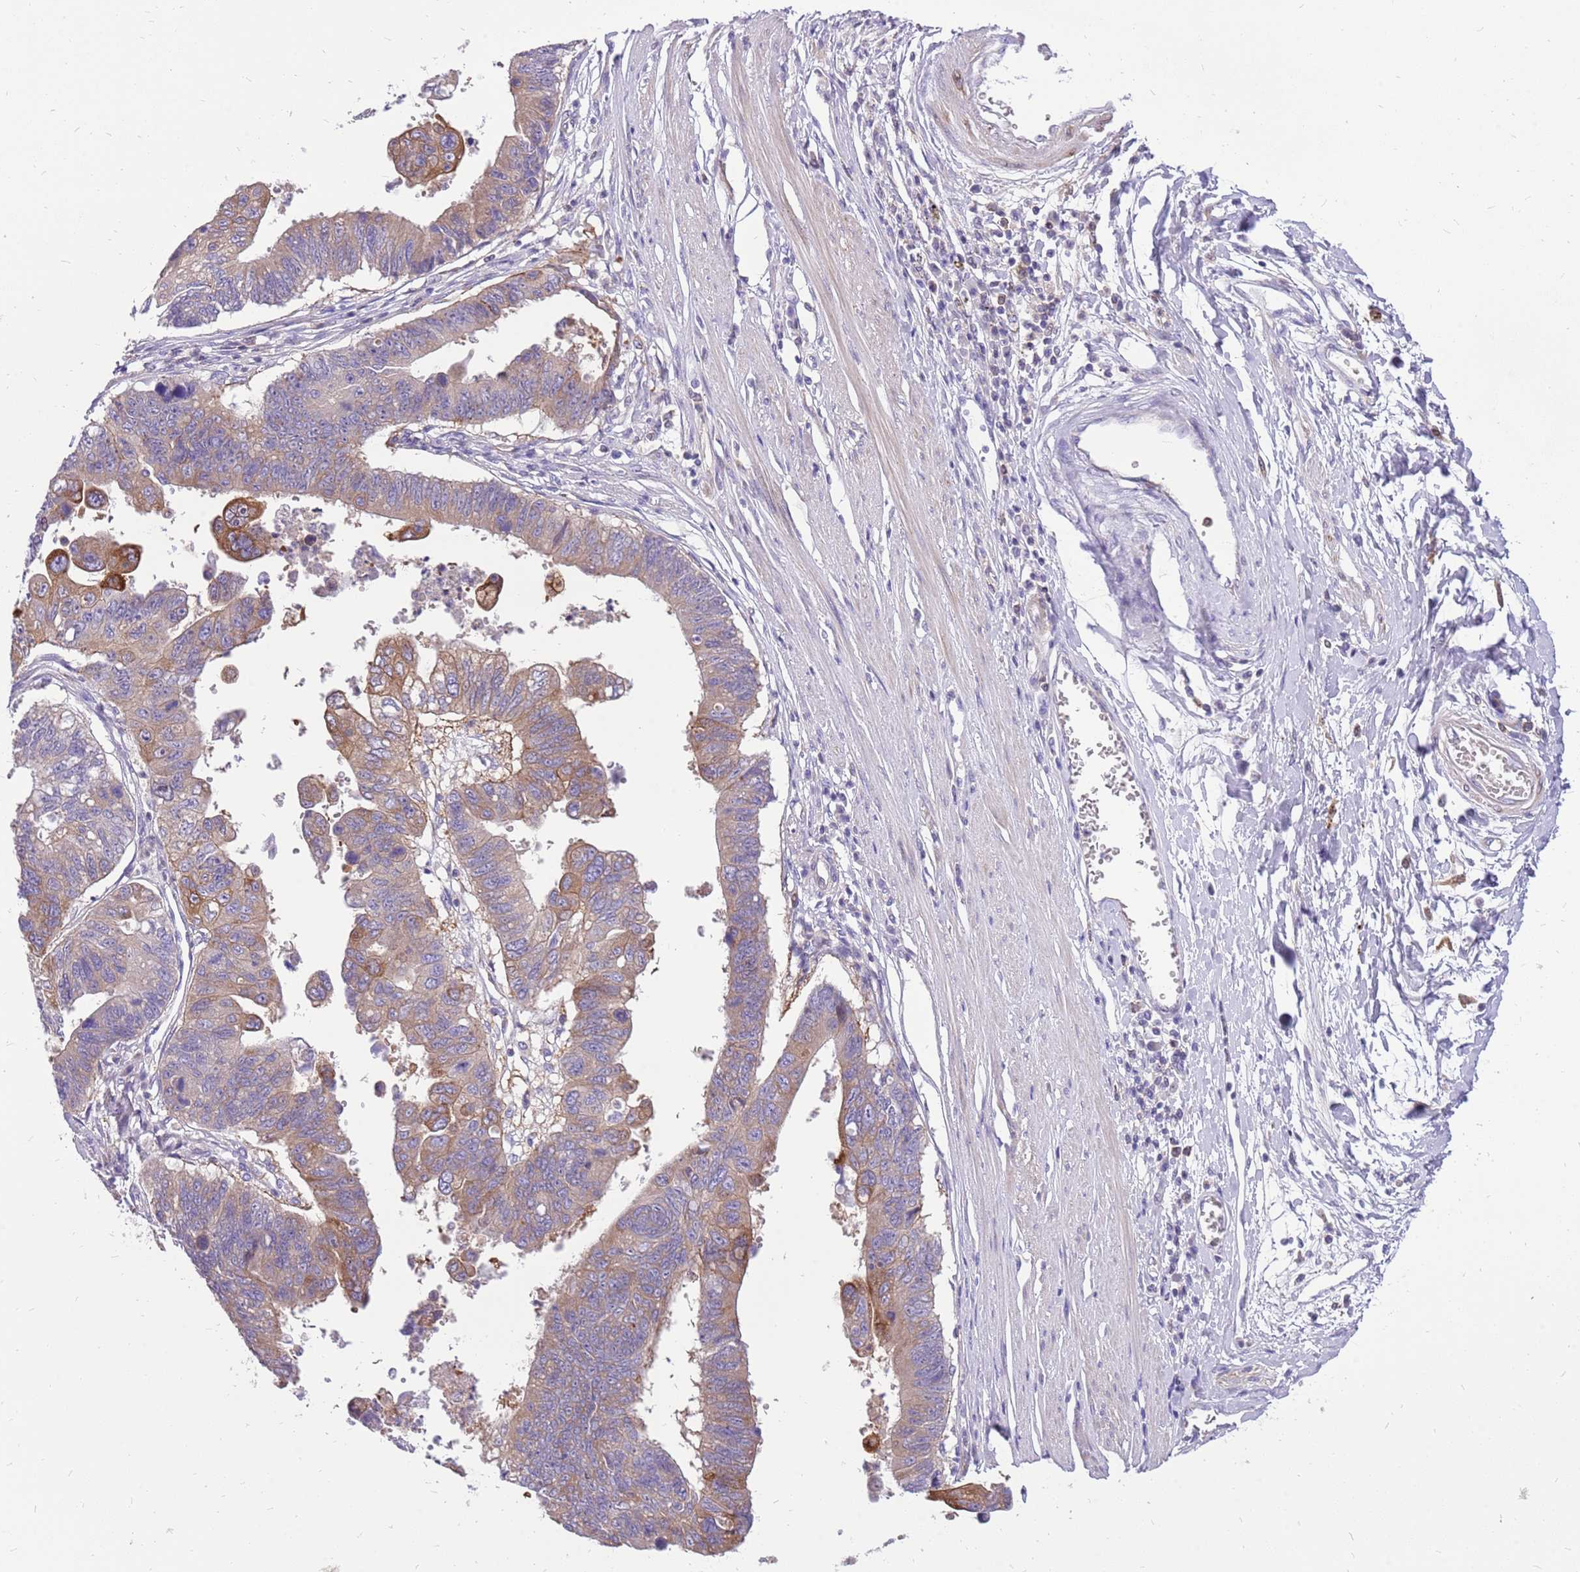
{"staining": {"intensity": "moderate", "quantity": "<25%", "location": "cytoplasmic/membranous"}, "tissue": "stomach cancer", "cell_type": "Tumor cells", "image_type": "cancer", "snomed": [{"axis": "morphology", "description": "Adenocarcinoma, NOS"}, {"axis": "topography", "description": "Stomach"}], "caption": "Stomach cancer stained with a protein marker demonstrates moderate staining in tumor cells.", "gene": "WDR90", "patient": {"sex": "male", "age": 59}}